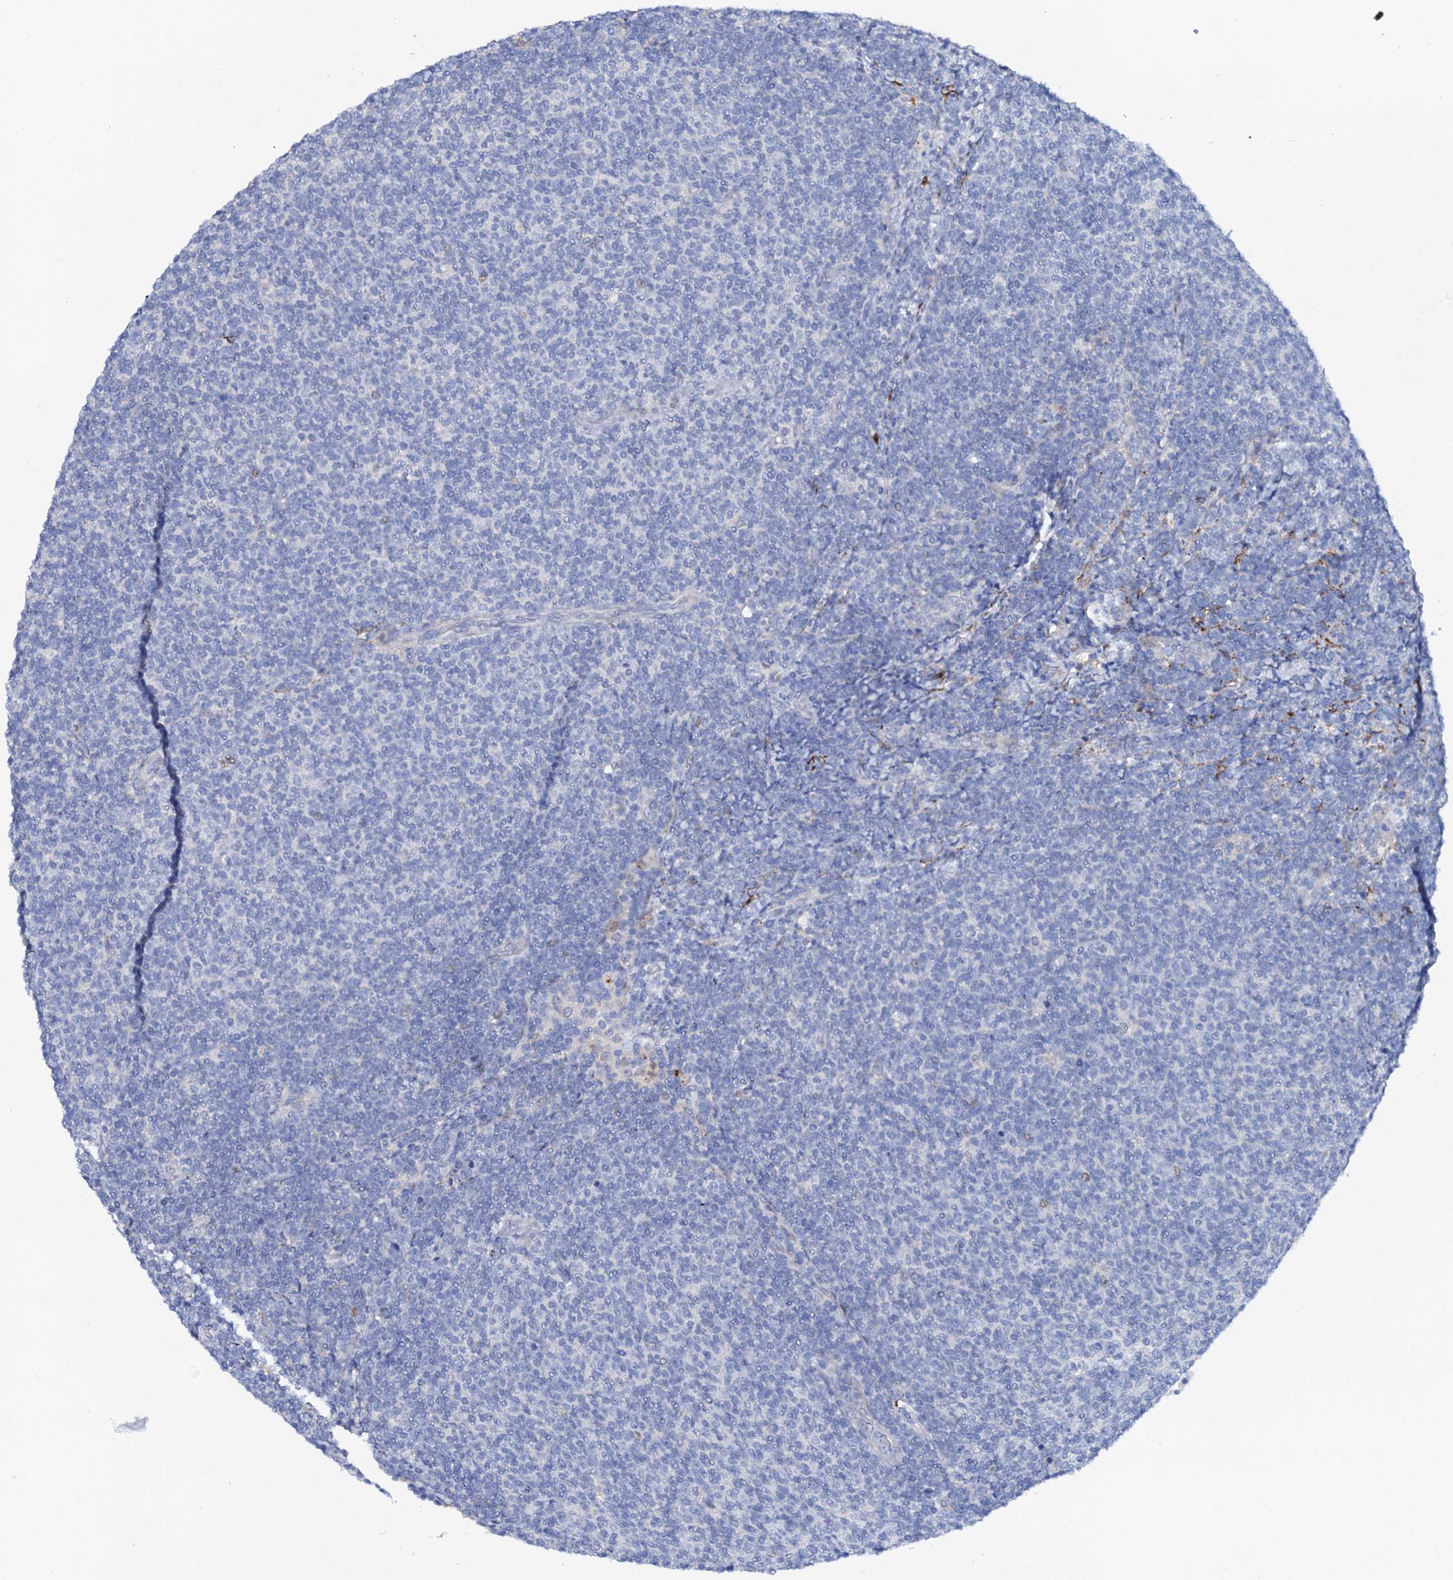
{"staining": {"intensity": "negative", "quantity": "none", "location": "none"}, "tissue": "lymphoma", "cell_type": "Tumor cells", "image_type": "cancer", "snomed": [{"axis": "morphology", "description": "Malignant lymphoma, non-Hodgkin's type, Low grade"}, {"axis": "topography", "description": "Lymph node"}], "caption": "This is a histopathology image of IHC staining of lymphoma, which shows no positivity in tumor cells. (Stains: DAB (3,3'-diaminobenzidine) immunohistochemistry (IHC) with hematoxylin counter stain, Microscopy: brightfield microscopy at high magnification).", "gene": "MED13L", "patient": {"sex": "male", "age": 66}}